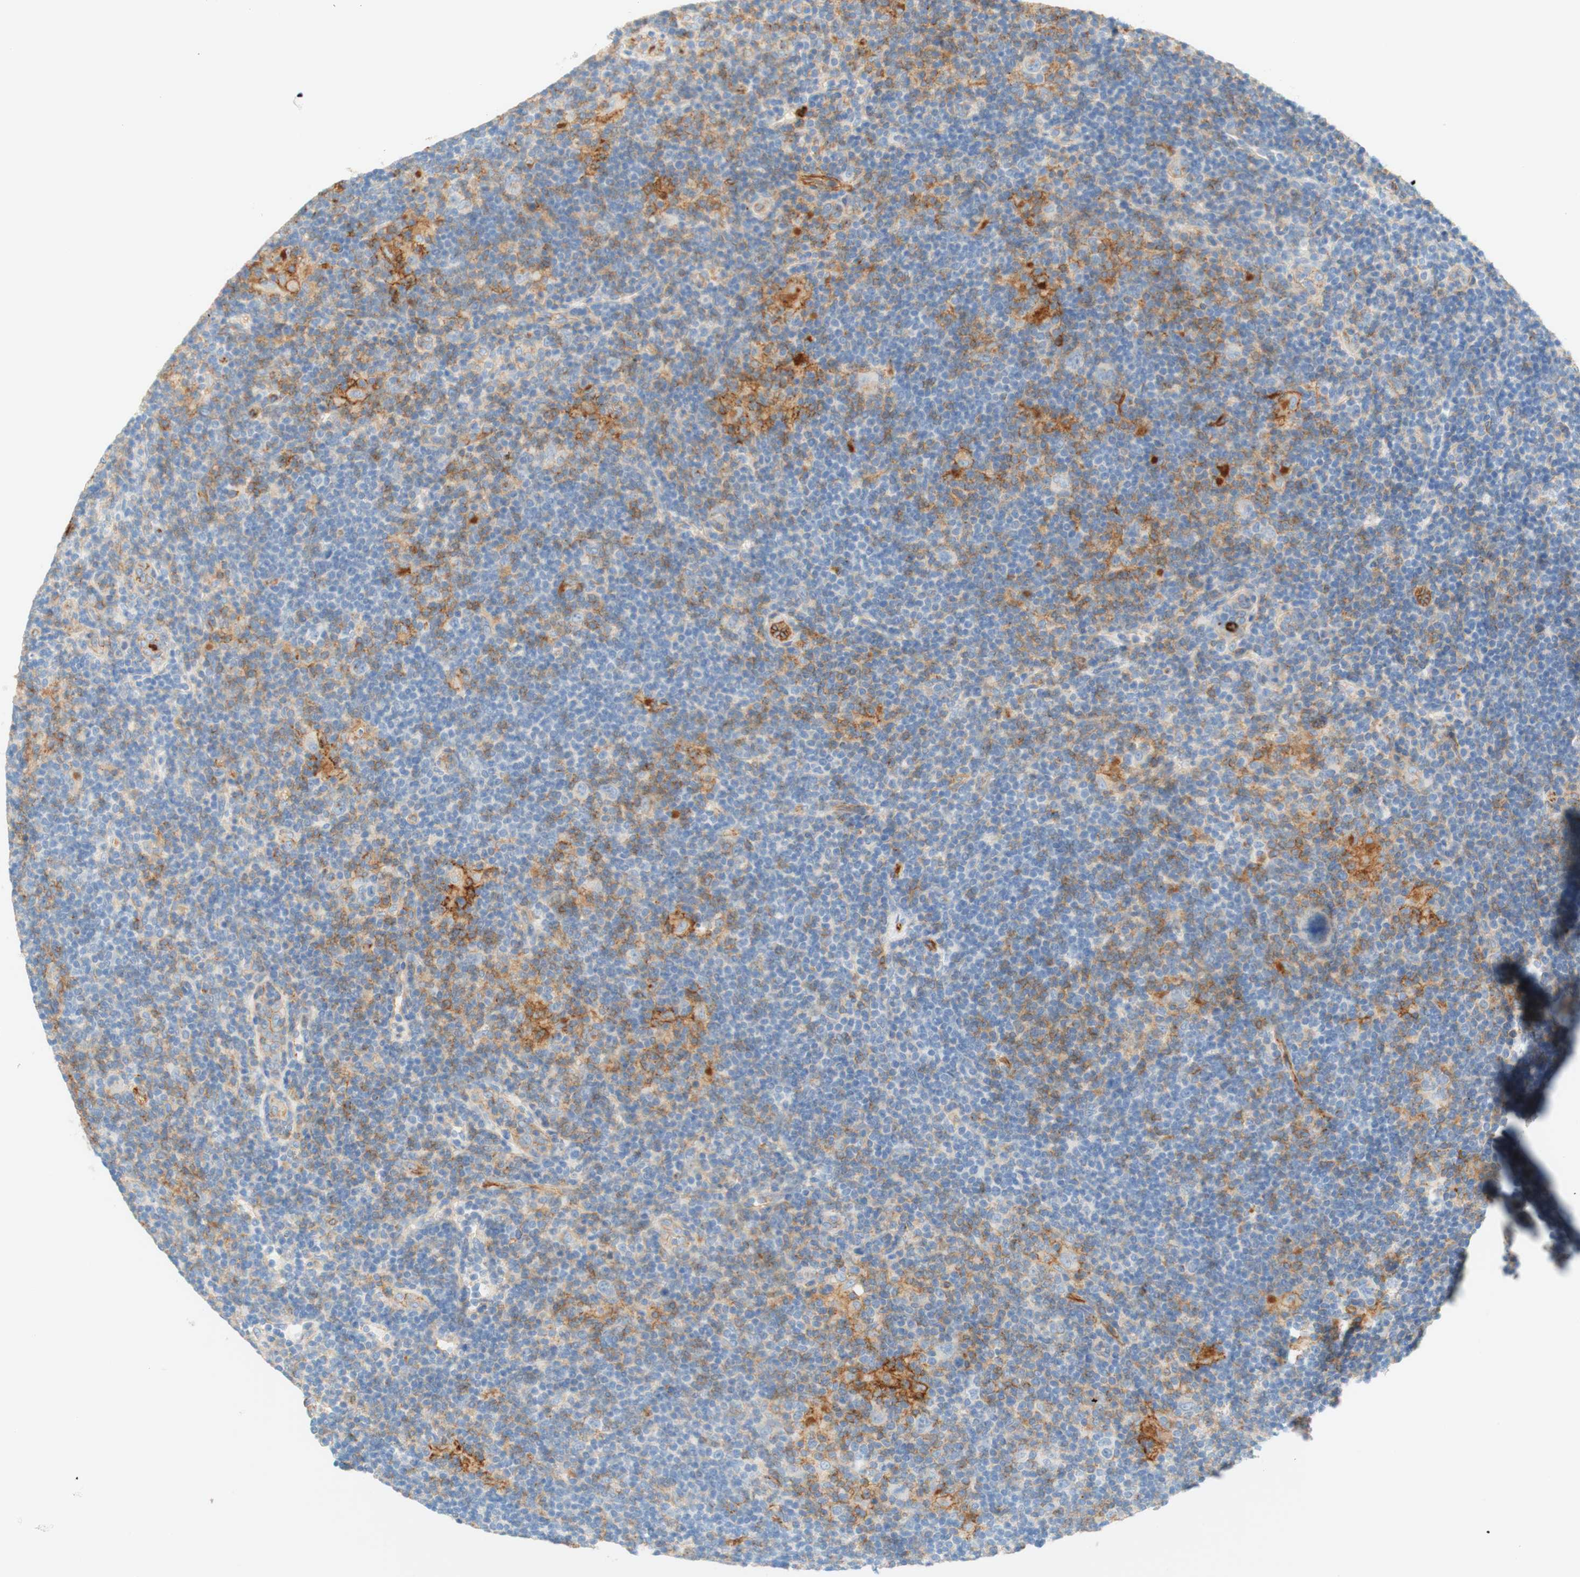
{"staining": {"intensity": "negative", "quantity": "none", "location": "none"}, "tissue": "lymphoma", "cell_type": "Tumor cells", "image_type": "cancer", "snomed": [{"axis": "morphology", "description": "Hodgkin's disease, NOS"}, {"axis": "topography", "description": "Lymph node"}], "caption": "Immunohistochemical staining of human lymphoma reveals no significant staining in tumor cells.", "gene": "STOM", "patient": {"sex": "female", "age": 57}}